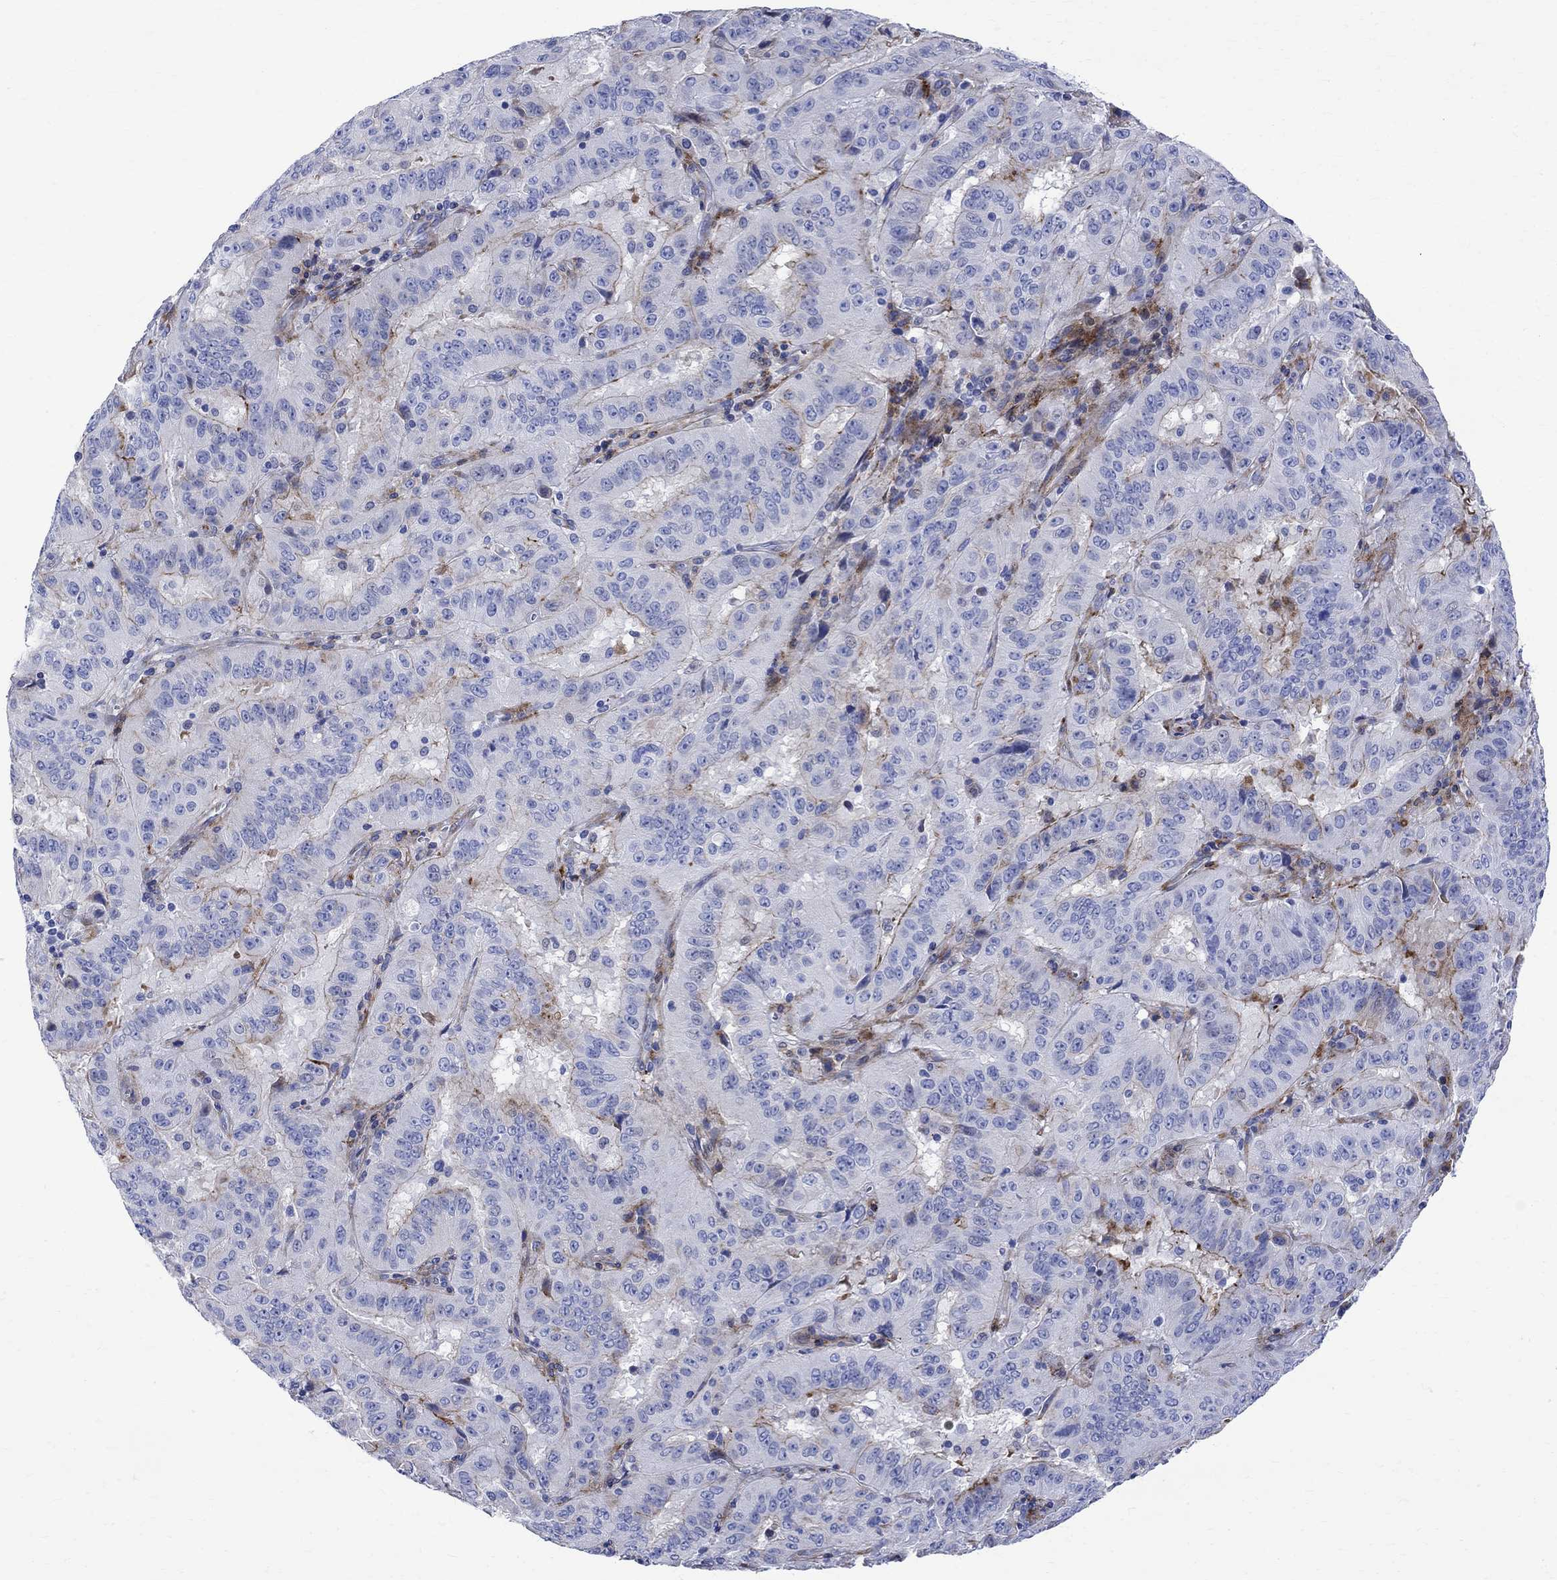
{"staining": {"intensity": "moderate", "quantity": "<25%", "location": "cytoplasmic/membranous"}, "tissue": "pancreatic cancer", "cell_type": "Tumor cells", "image_type": "cancer", "snomed": [{"axis": "morphology", "description": "Adenocarcinoma, NOS"}, {"axis": "topography", "description": "Pancreas"}], "caption": "Protein analysis of pancreatic cancer (adenocarcinoma) tissue reveals moderate cytoplasmic/membranous staining in approximately <25% of tumor cells. (Stains: DAB in brown, nuclei in blue, Microscopy: brightfield microscopy at high magnification).", "gene": "PARVB", "patient": {"sex": "male", "age": 63}}